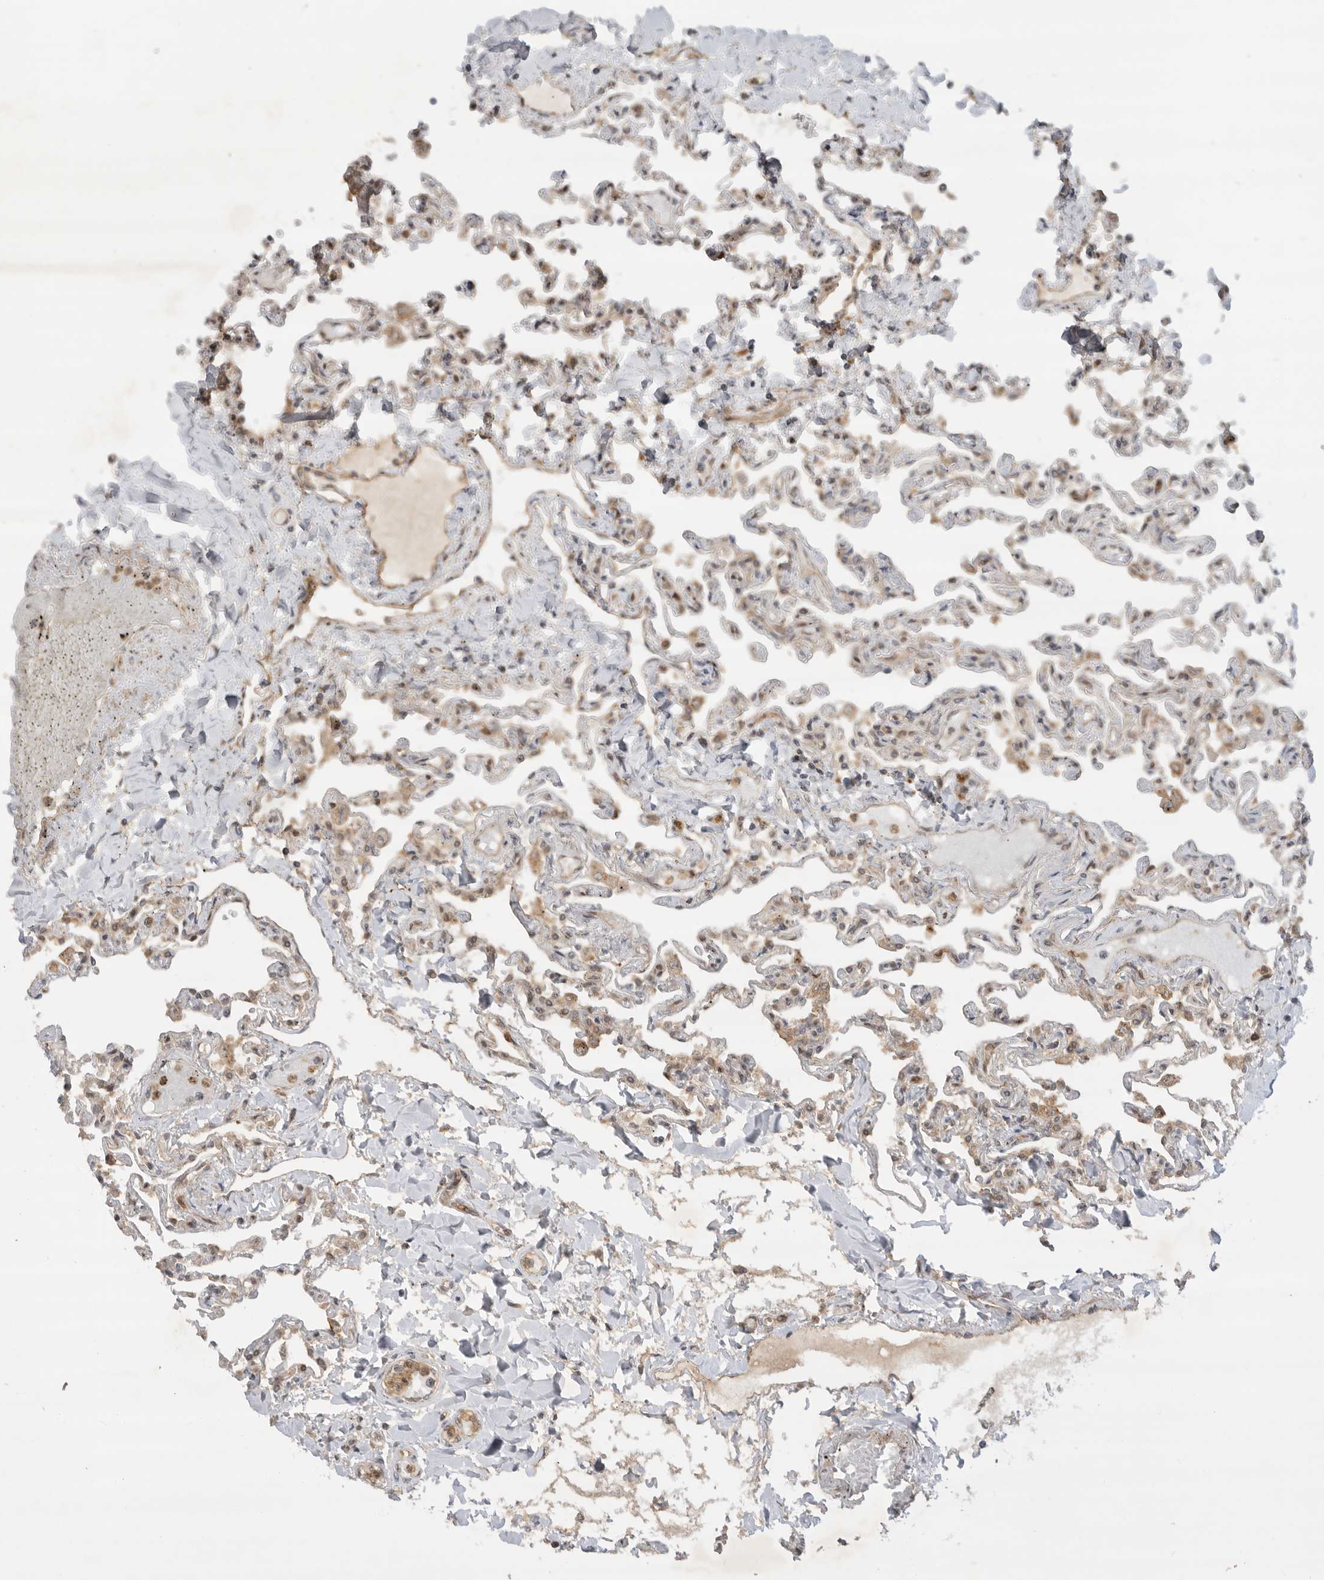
{"staining": {"intensity": "weak", "quantity": "25%-75%", "location": "cytoplasmic/membranous"}, "tissue": "lung", "cell_type": "Alveolar cells", "image_type": "normal", "snomed": [{"axis": "morphology", "description": "Normal tissue, NOS"}, {"axis": "topography", "description": "Lung"}], "caption": "Human lung stained with a brown dye displays weak cytoplasmic/membranous positive expression in approximately 25%-75% of alveolar cells.", "gene": "DCAF8", "patient": {"sex": "male", "age": 21}}